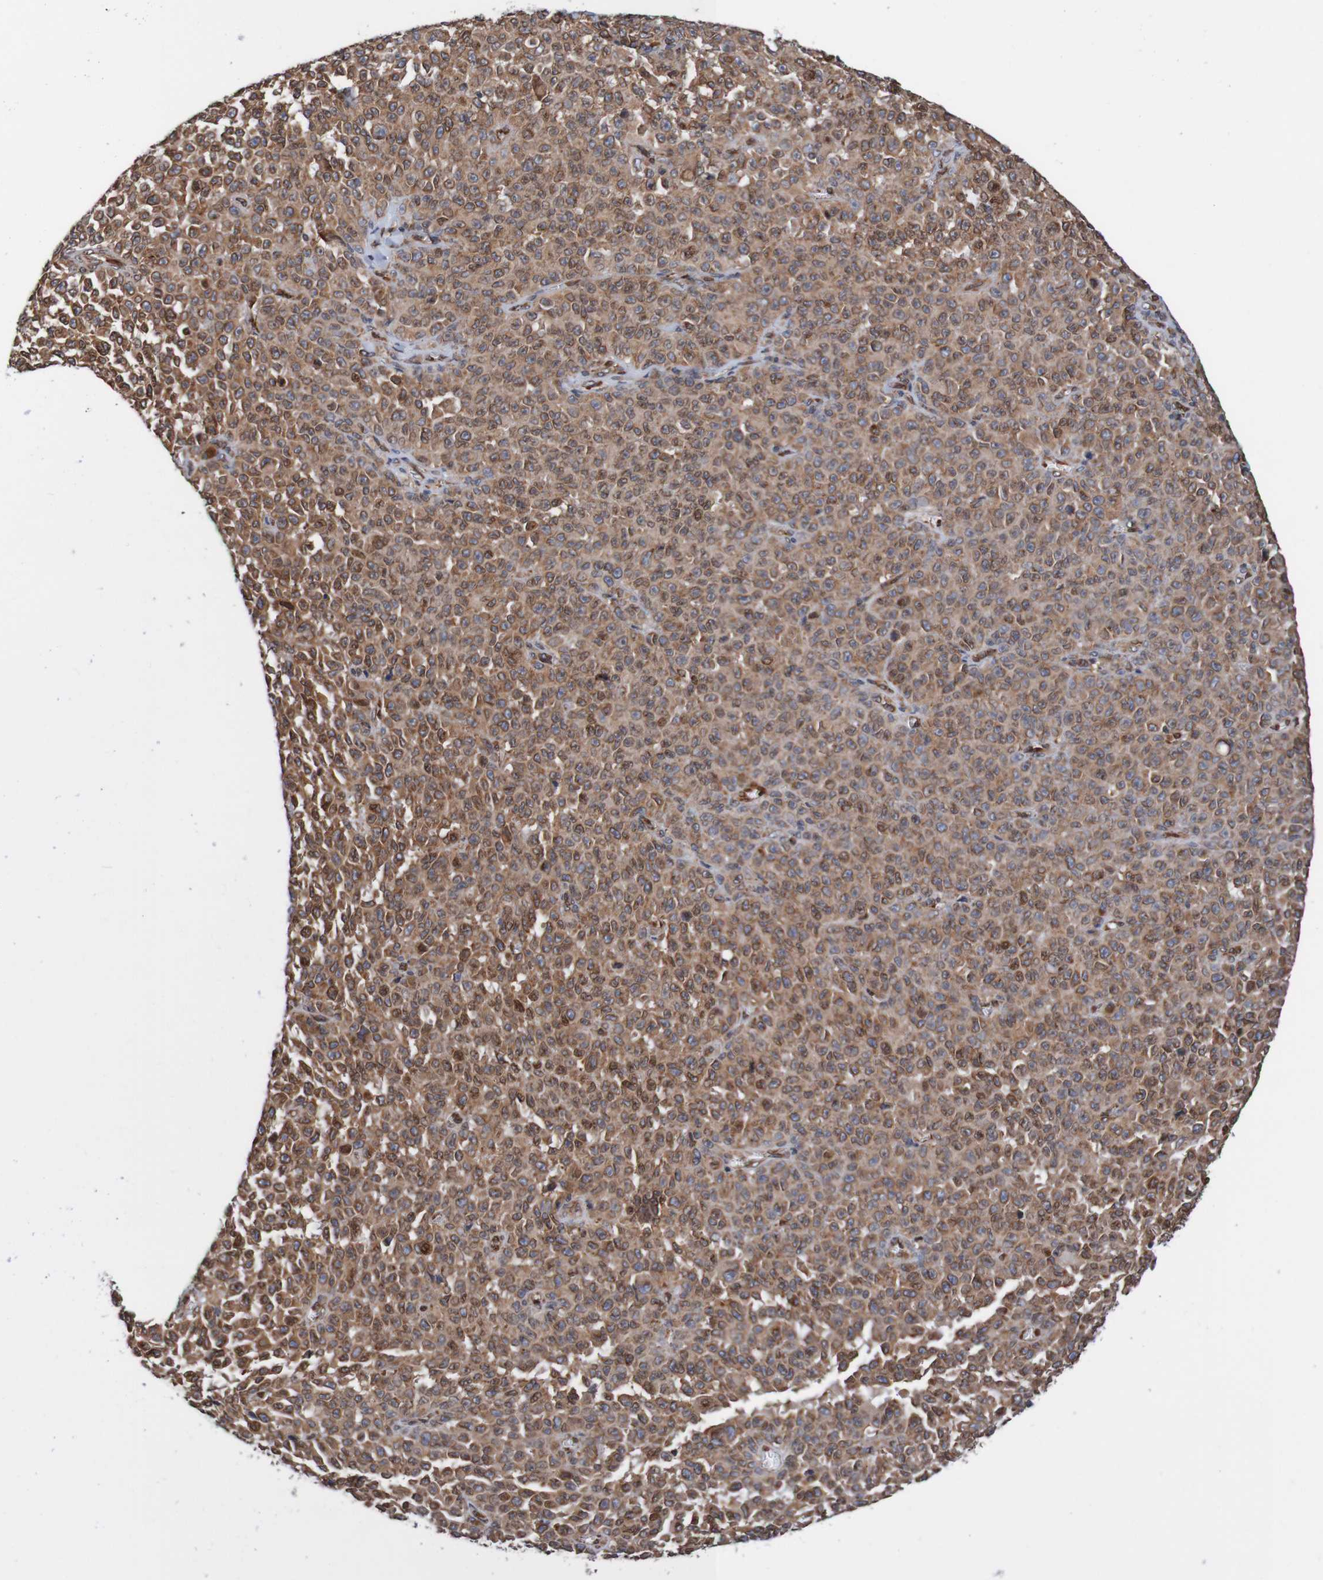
{"staining": {"intensity": "moderate", "quantity": ">75%", "location": "cytoplasmic/membranous,nuclear"}, "tissue": "melanoma", "cell_type": "Tumor cells", "image_type": "cancer", "snomed": [{"axis": "morphology", "description": "Malignant melanoma, NOS"}, {"axis": "topography", "description": "Skin"}], "caption": "Immunohistochemistry photomicrograph of neoplastic tissue: melanoma stained using immunohistochemistry exhibits medium levels of moderate protein expression localized specifically in the cytoplasmic/membranous and nuclear of tumor cells, appearing as a cytoplasmic/membranous and nuclear brown color.", "gene": "TMEM109", "patient": {"sex": "female", "age": 82}}